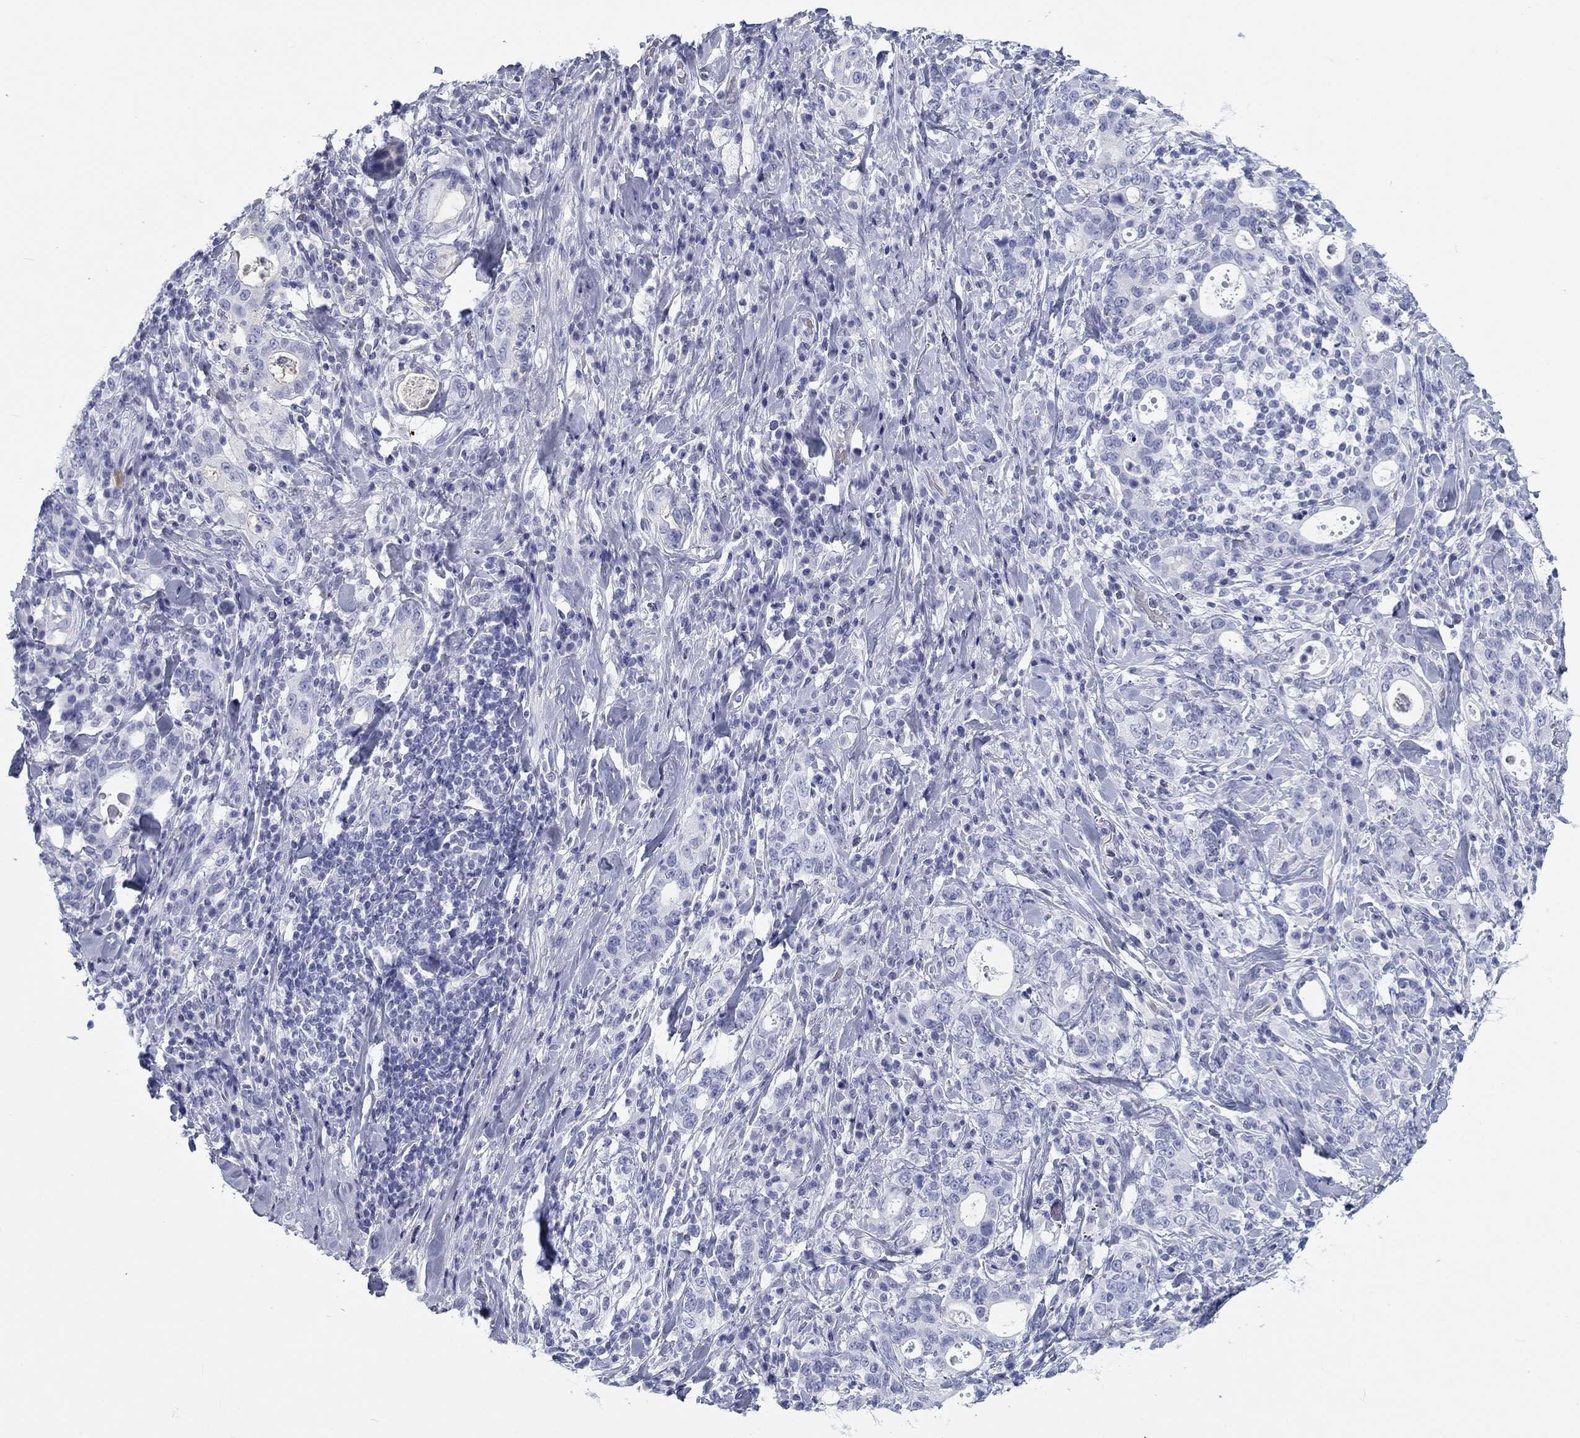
{"staining": {"intensity": "negative", "quantity": "none", "location": "none"}, "tissue": "stomach cancer", "cell_type": "Tumor cells", "image_type": "cancer", "snomed": [{"axis": "morphology", "description": "Adenocarcinoma, NOS"}, {"axis": "topography", "description": "Stomach"}], "caption": "High power microscopy micrograph of an immunohistochemistry micrograph of stomach cancer (adenocarcinoma), revealing no significant staining in tumor cells. The staining was performed using DAB (3,3'-diaminobenzidine) to visualize the protein expression in brown, while the nuclei were stained in blue with hematoxylin (Magnification: 20x).", "gene": "CALB1", "patient": {"sex": "male", "age": 79}}